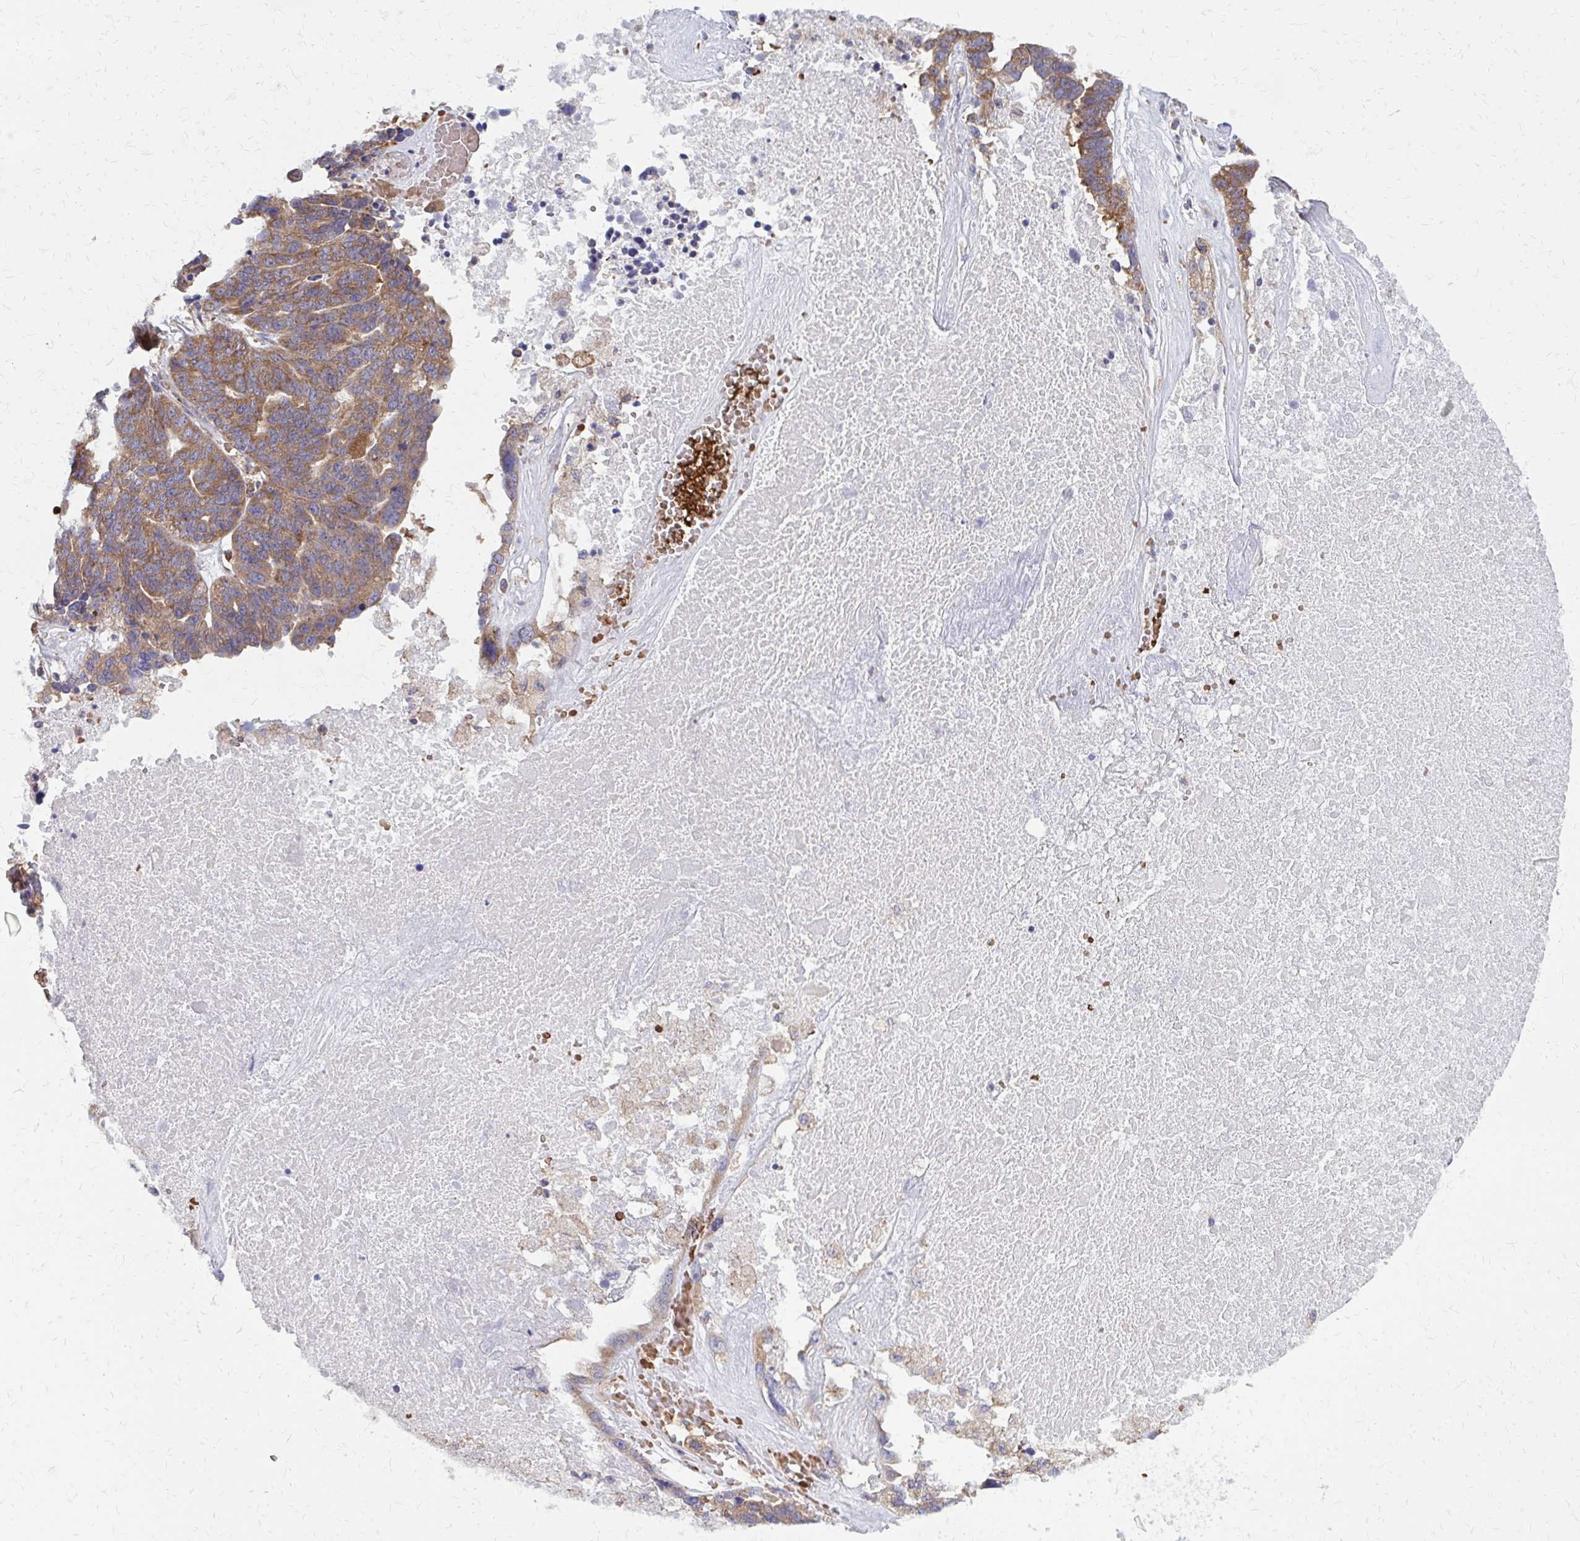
{"staining": {"intensity": "moderate", "quantity": "25%-75%", "location": "cytoplasmic/membranous"}, "tissue": "ovarian cancer", "cell_type": "Tumor cells", "image_type": "cancer", "snomed": [{"axis": "morphology", "description": "Cystadenocarcinoma, serous, NOS"}, {"axis": "topography", "description": "Ovary"}], "caption": "This is a histology image of IHC staining of ovarian serous cystadenocarcinoma, which shows moderate staining in the cytoplasmic/membranous of tumor cells.", "gene": "PDK4", "patient": {"sex": "female", "age": 59}}